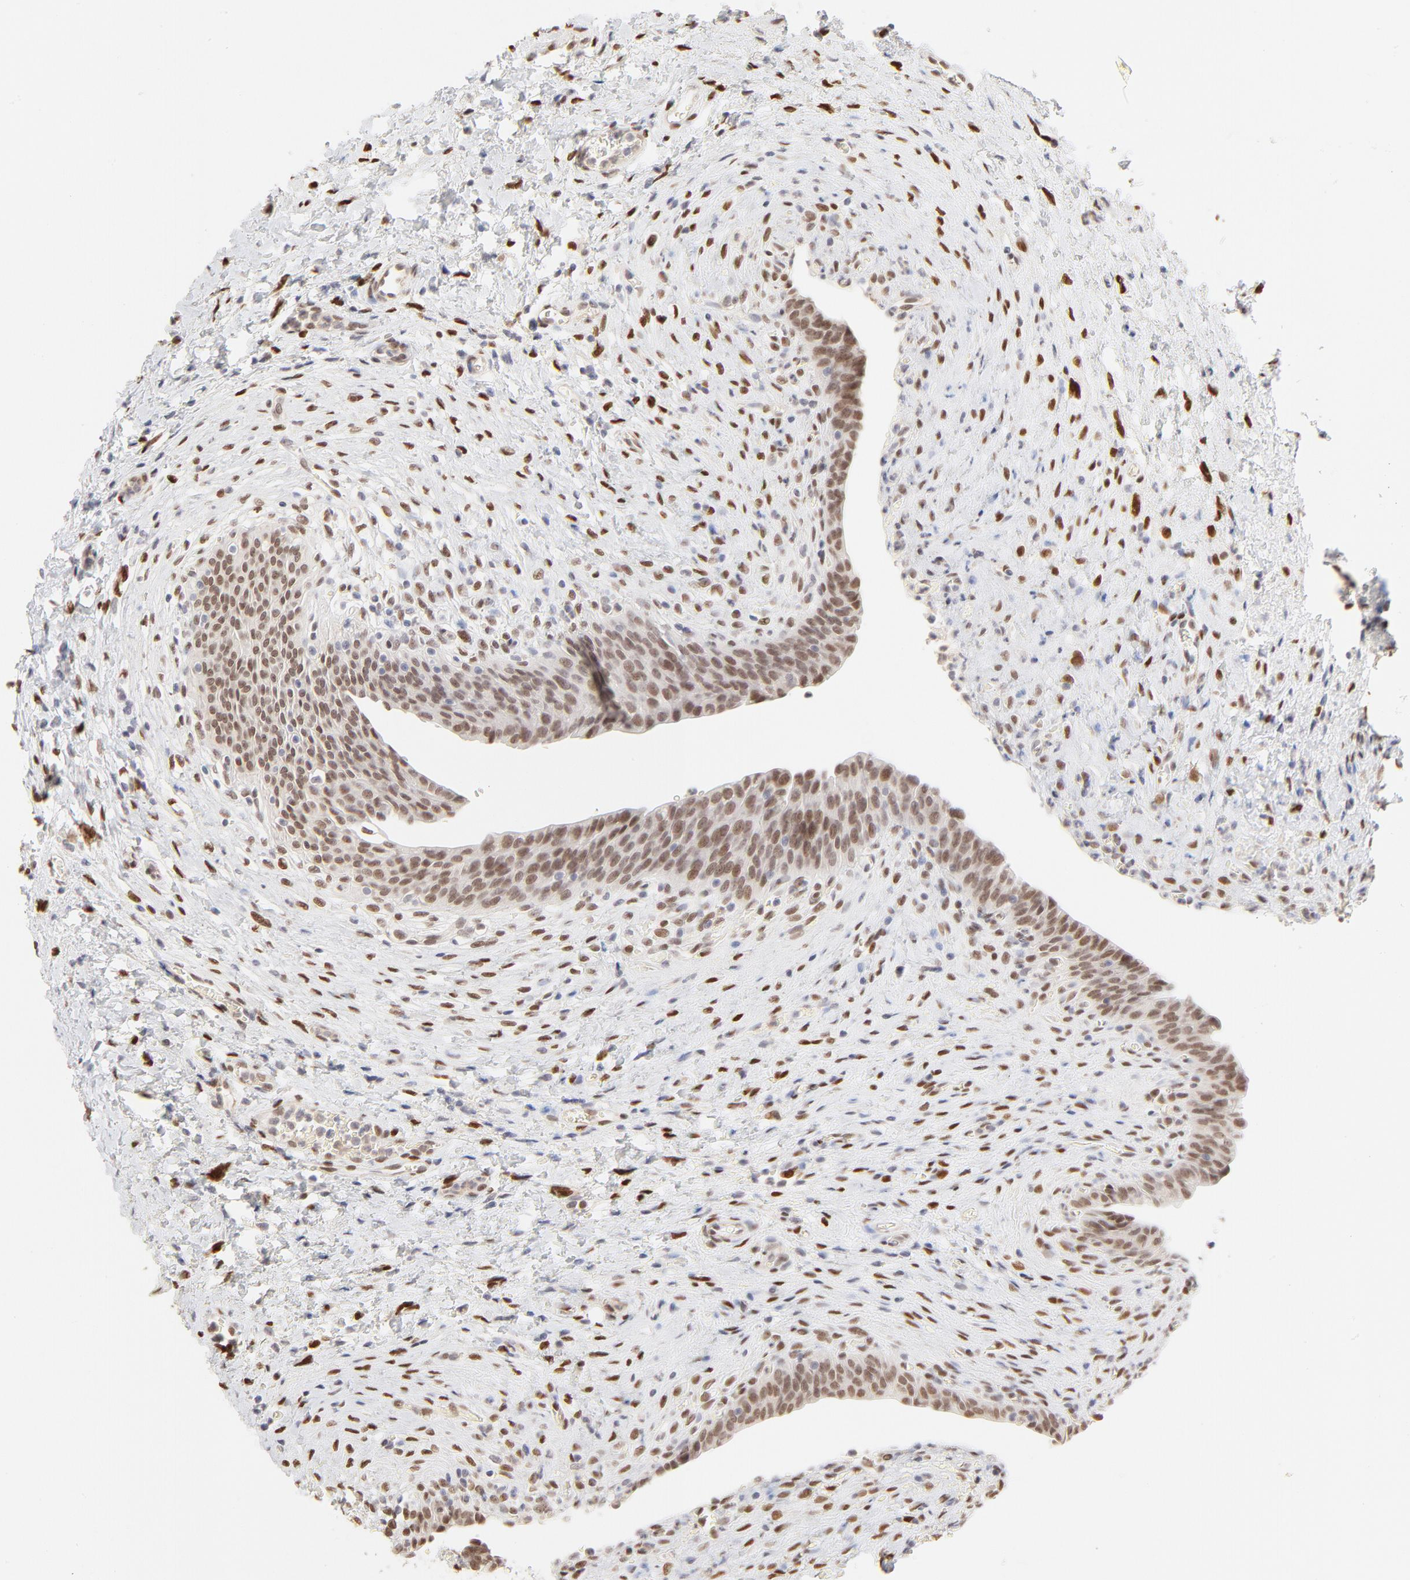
{"staining": {"intensity": "moderate", "quantity": ">75%", "location": "nuclear"}, "tissue": "urinary bladder", "cell_type": "Urothelial cells", "image_type": "normal", "snomed": [{"axis": "morphology", "description": "Normal tissue, NOS"}, {"axis": "morphology", "description": "Dysplasia, NOS"}, {"axis": "topography", "description": "Urinary bladder"}], "caption": "Immunohistochemistry micrograph of unremarkable human urinary bladder stained for a protein (brown), which reveals medium levels of moderate nuclear expression in approximately >75% of urothelial cells.", "gene": "PBX1", "patient": {"sex": "male", "age": 35}}